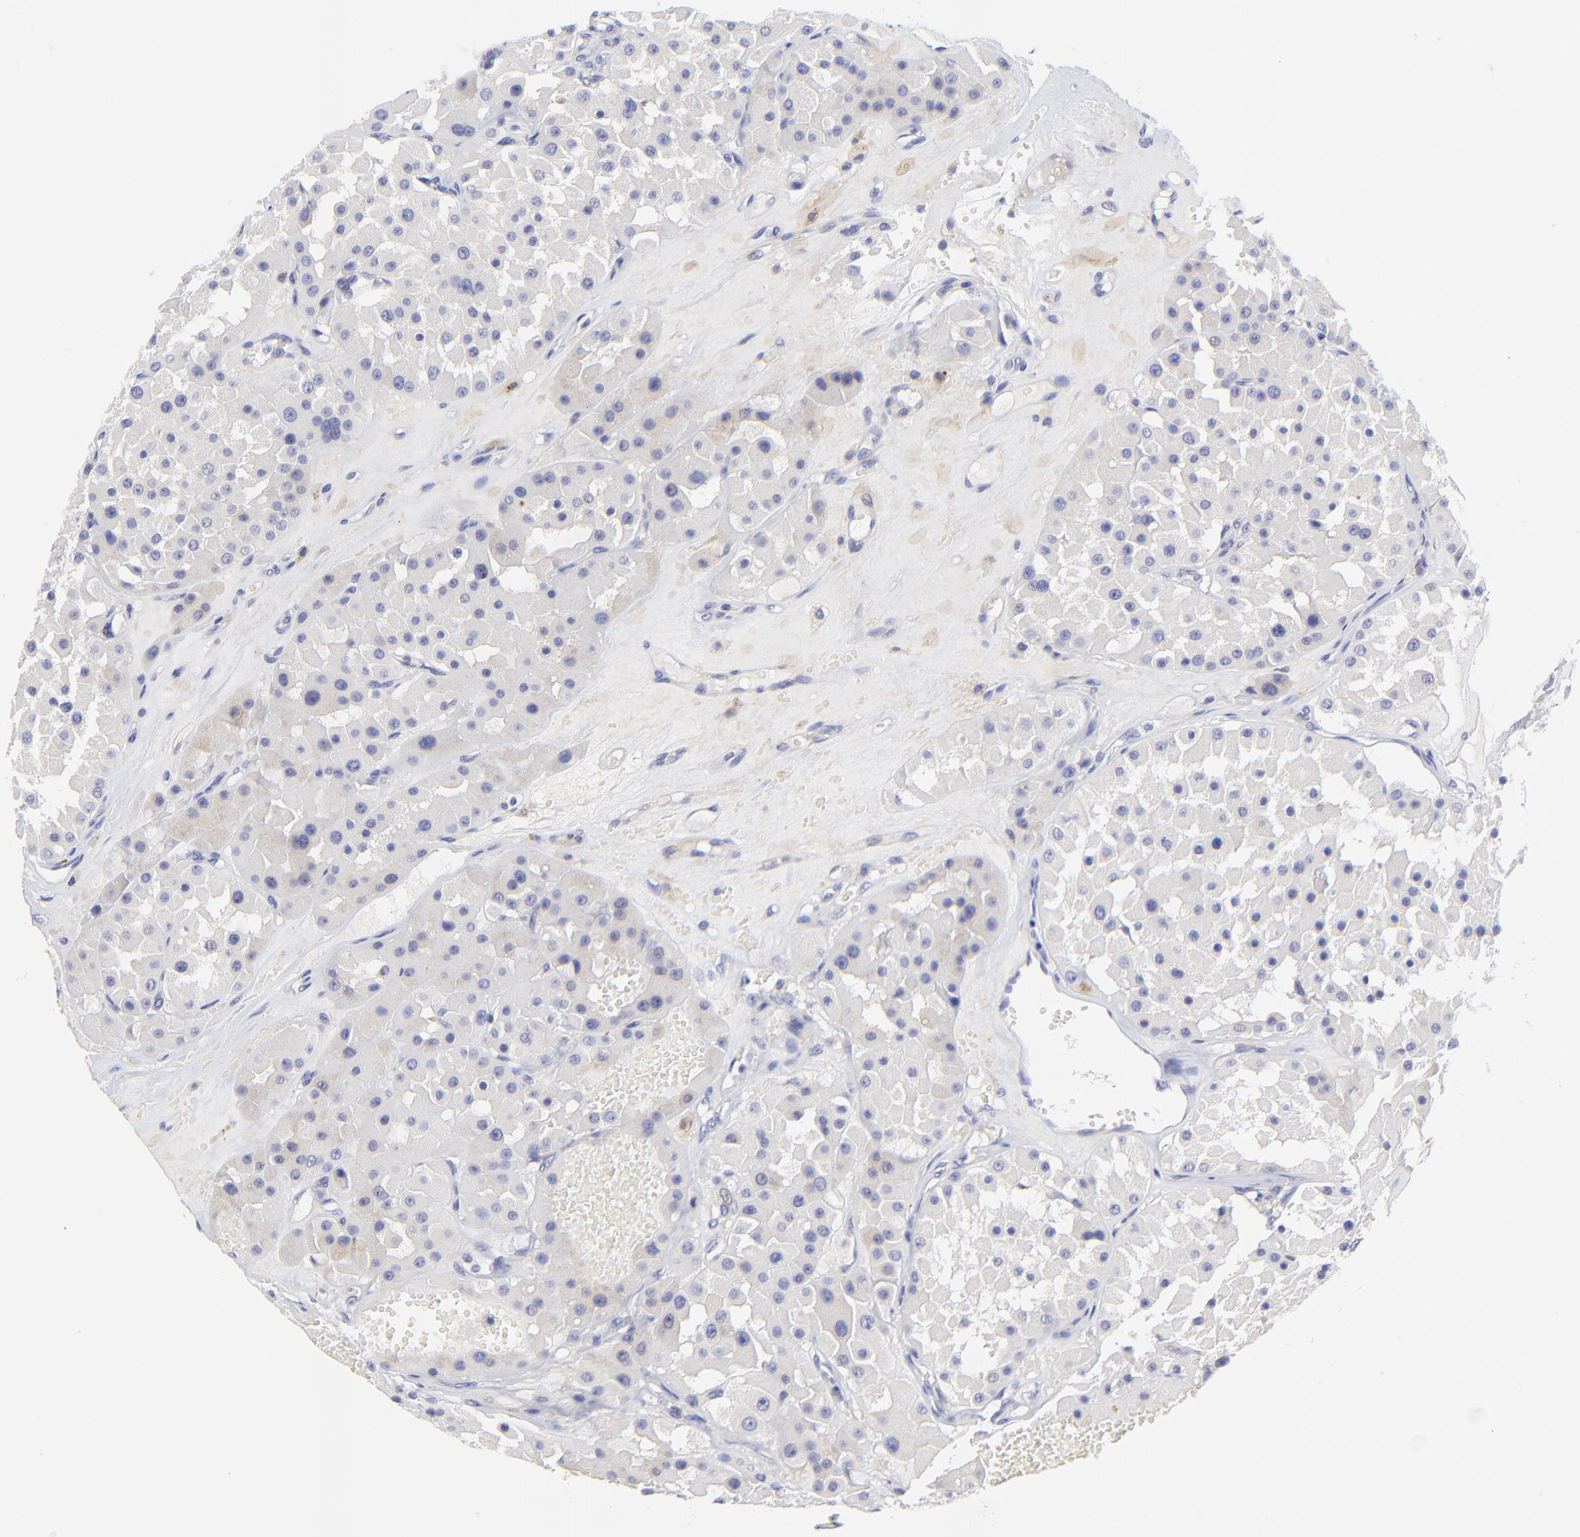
{"staining": {"intensity": "negative", "quantity": "none", "location": "none"}, "tissue": "renal cancer", "cell_type": "Tumor cells", "image_type": "cancer", "snomed": [{"axis": "morphology", "description": "Adenocarcinoma, uncertain malignant potential"}, {"axis": "topography", "description": "Kidney"}], "caption": "DAB (3,3'-diaminobenzidine) immunohistochemical staining of adenocarcinoma,  uncertain malignant potential (renal) shows no significant positivity in tumor cells. (Brightfield microscopy of DAB (3,3'-diaminobenzidine) immunohistochemistry at high magnification).", "gene": "LHFPL1", "patient": {"sex": "male", "age": 63}}